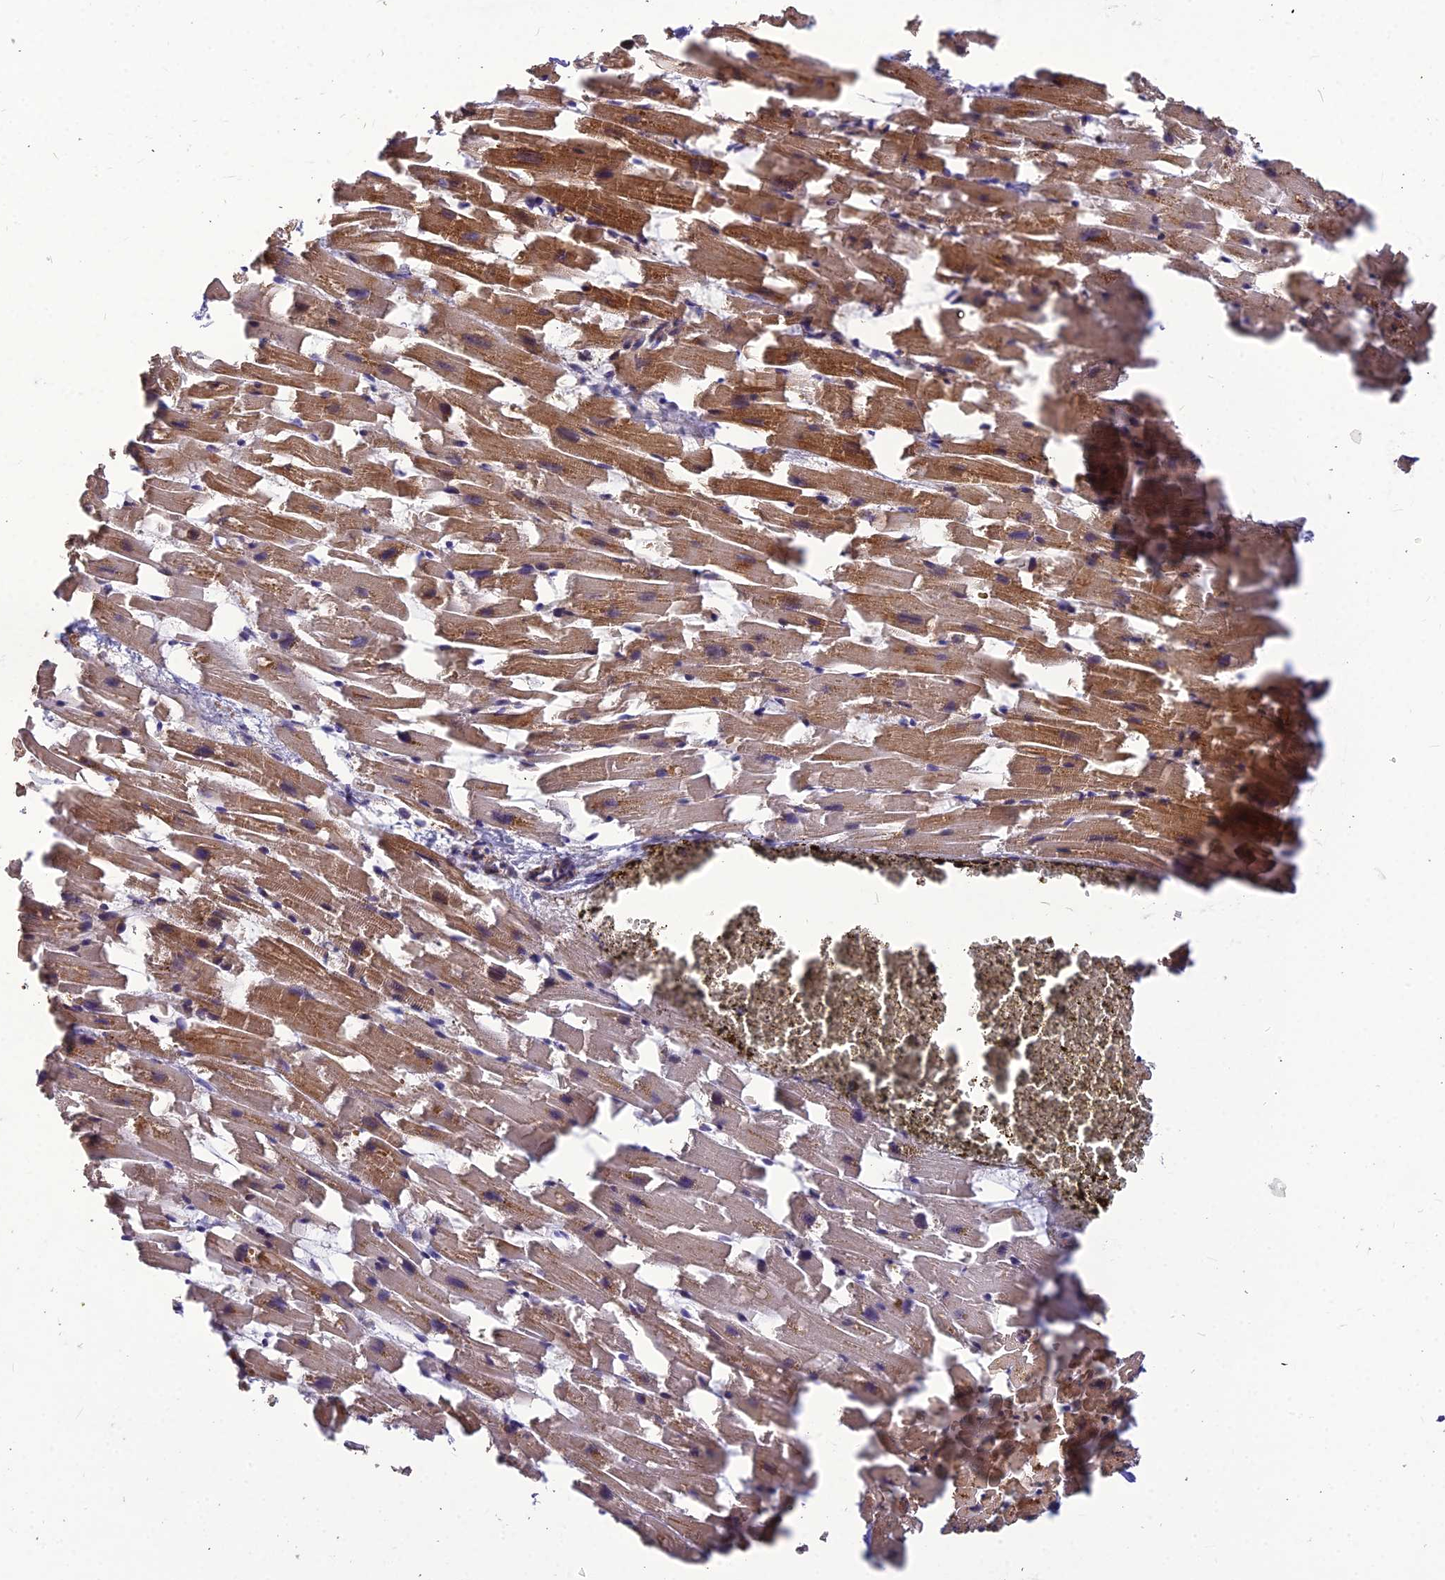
{"staining": {"intensity": "moderate", "quantity": ">75%", "location": "cytoplasmic/membranous"}, "tissue": "heart muscle", "cell_type": "Cardiomyocytes", "image_type": "normal", "snomed": [{"axis": "morphology", "description": "Normal tissue, NOS"}, {"axis": "topography", "description": "Heart"}], "caption": "IHC histopathology image of unremarkable heart muscle: heart muscle stained using IHC exhibits medium levels of moderate protein expression localized specifically in the cytoplasmic/membranous of cardiomyocytes, appearing as a cytoplasmic/membranous brown color.", "gene": "LEKR1", "patient": {"sex": "female", "age": 64}}